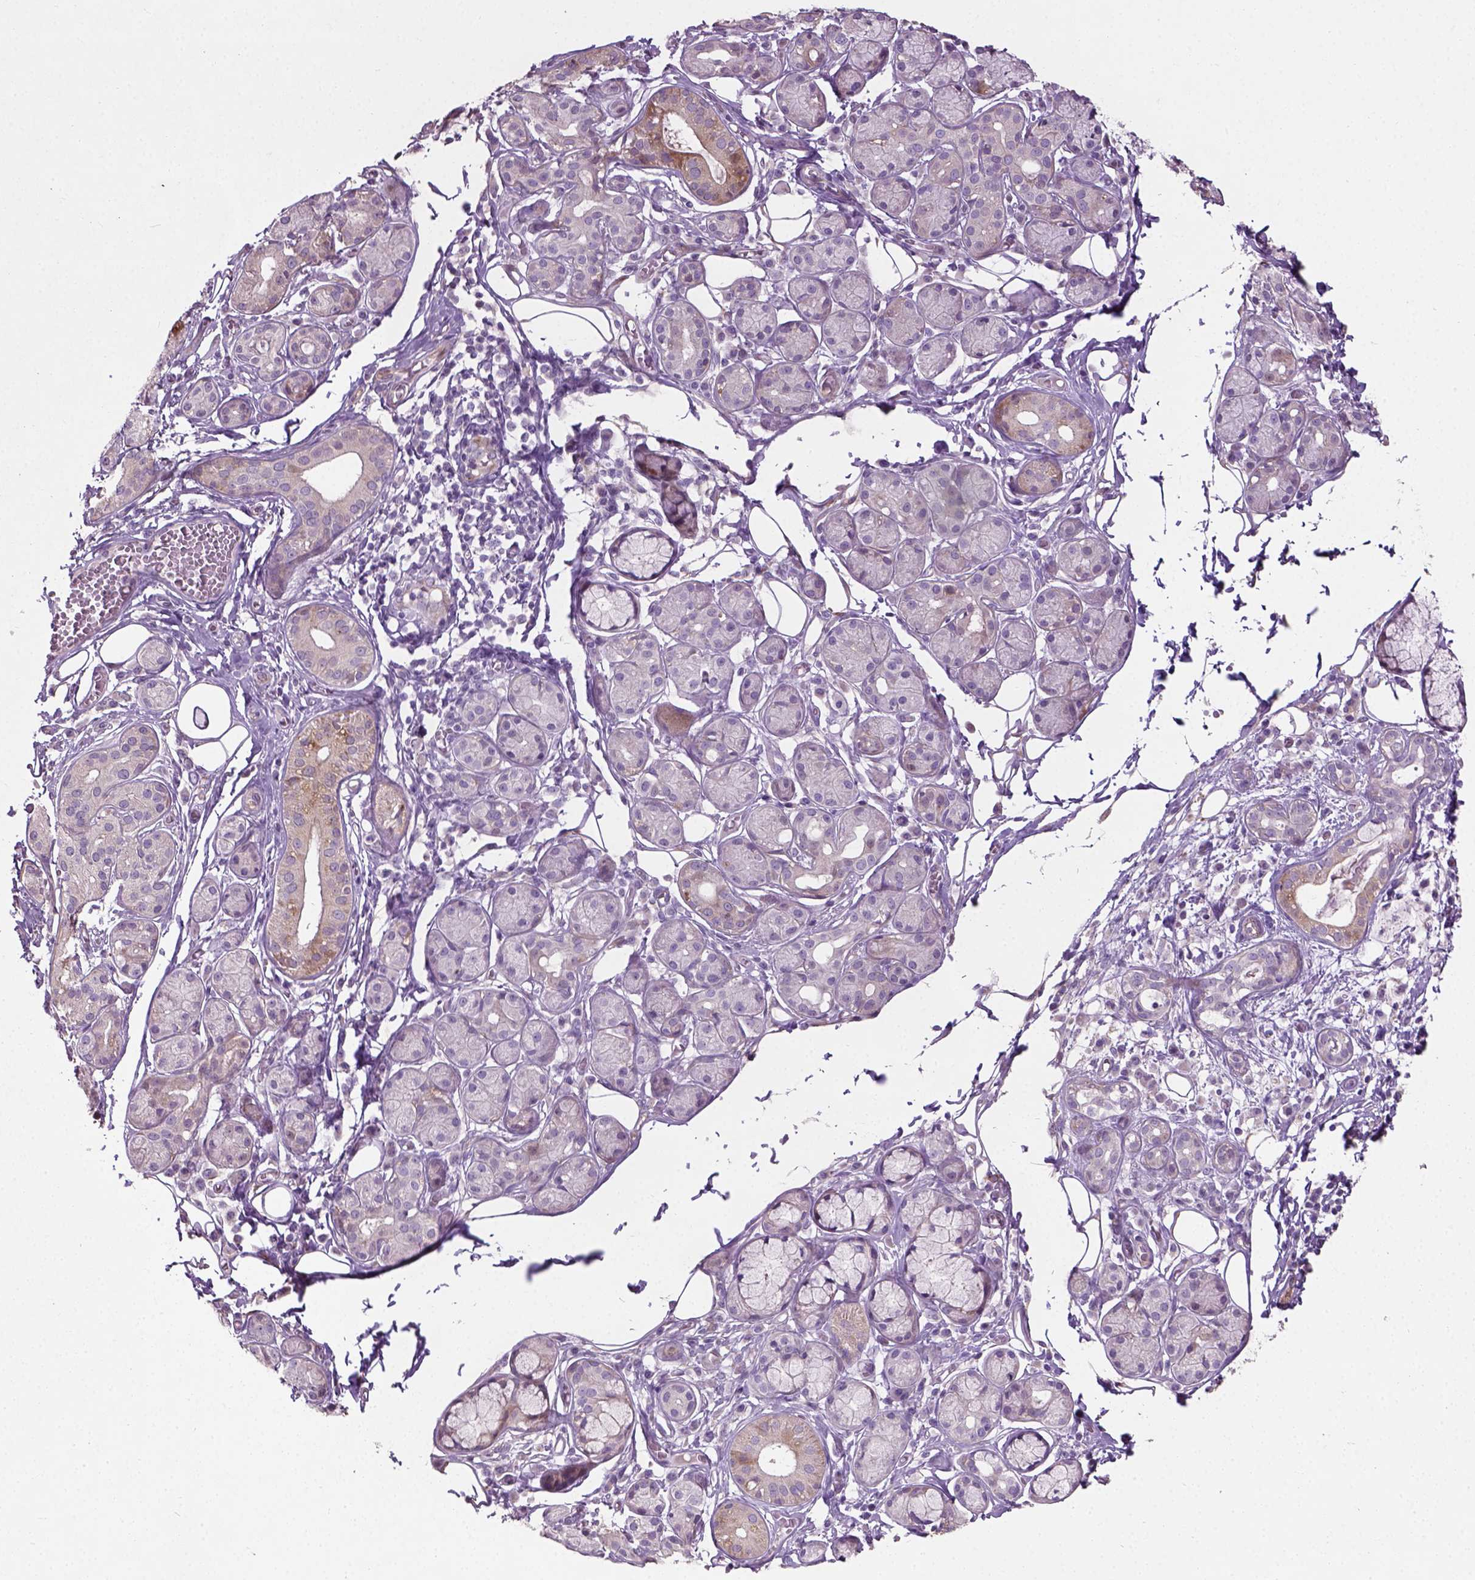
{"staining": {"intensity": "moderate", "quantity": "<25%", "location": "cytoplasmic/membranous"}, "tissue": "salivary gland", "cell_type": "Glandular cells", "image_type": "normal", "snomed": [{"axis": "morphology", "description": "Normal tissue, NOS"}, {"axis": "topography", "description": "Salivary gland"}, {"axis": "topography", "description": "Peripheral nerve tissue"}], "caption": "Protein expression analysis of unremarkable human salivary gland reveals moderate cytoplasmic/membranous staining in approximately <25% of glandular cells. The staining is performed using DAB brown chromogen to label protein expression. The nuclei are counter-stained blue using hematoxylin.", "gene": "PKP3", "patient": {"sex": "male", "age": 71}}